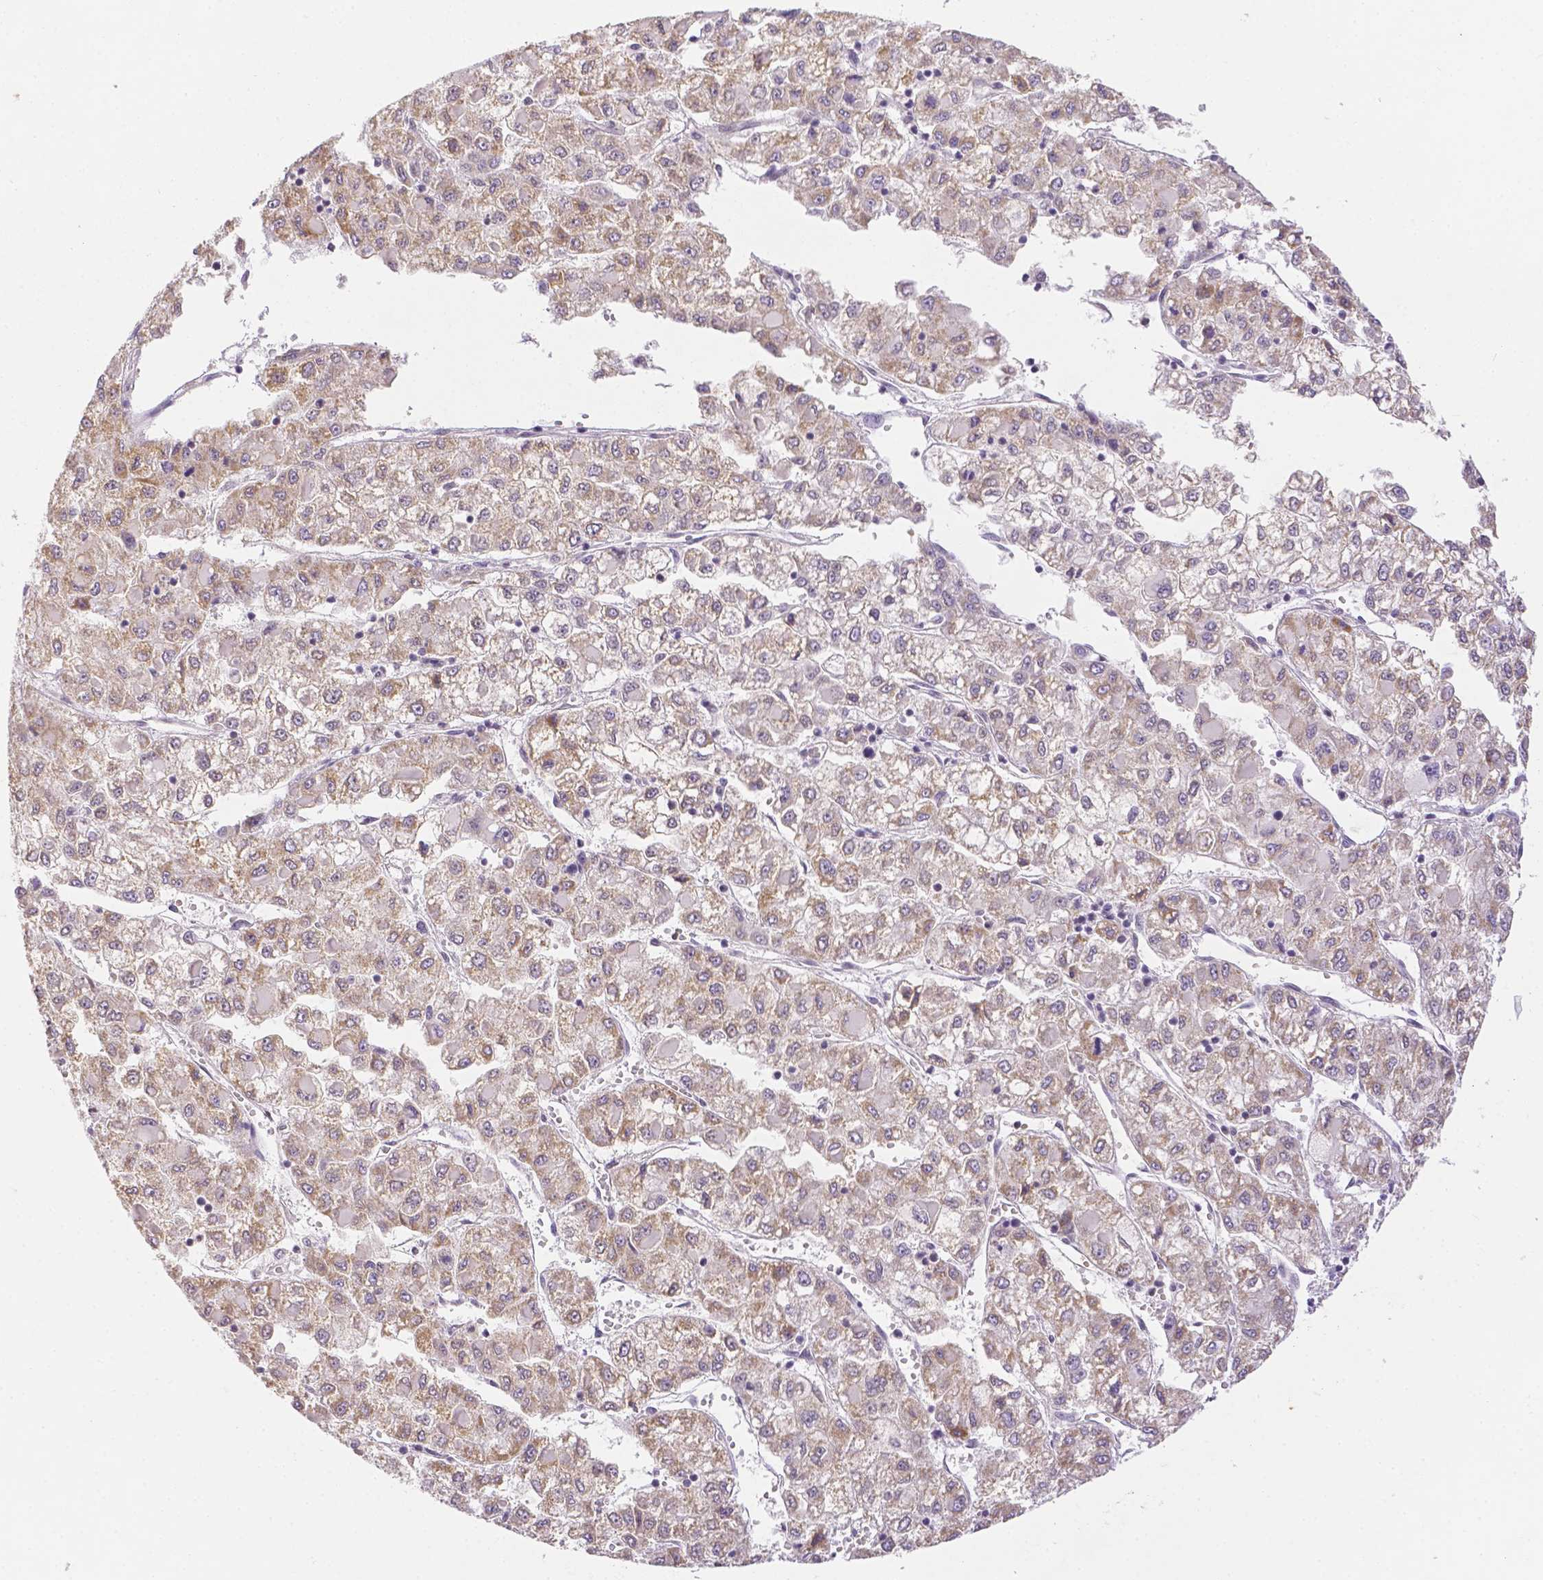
{"staining": {"intensity": "weak", "quantity": "25%-75%", "location": "cytoplasmic/membranous"}, "tissue": "liver cancer", "cell_type": "Tumor cells", "image_type": "cancer", "snomed": [{"axis": "morphology", "description": "Carcinoma, Hepatocellular, NOS"}, {"axis": "topography", "description": "Liver"}], "caption": "Immunohistochemical staining of human liver cancer exhibits low levels of weak cytoplasmic/membranous positivity in approximately 25%-75% of tumor cells.", "gene": "ZNF280B", "patient": {"sex": "male", "age": 40}}